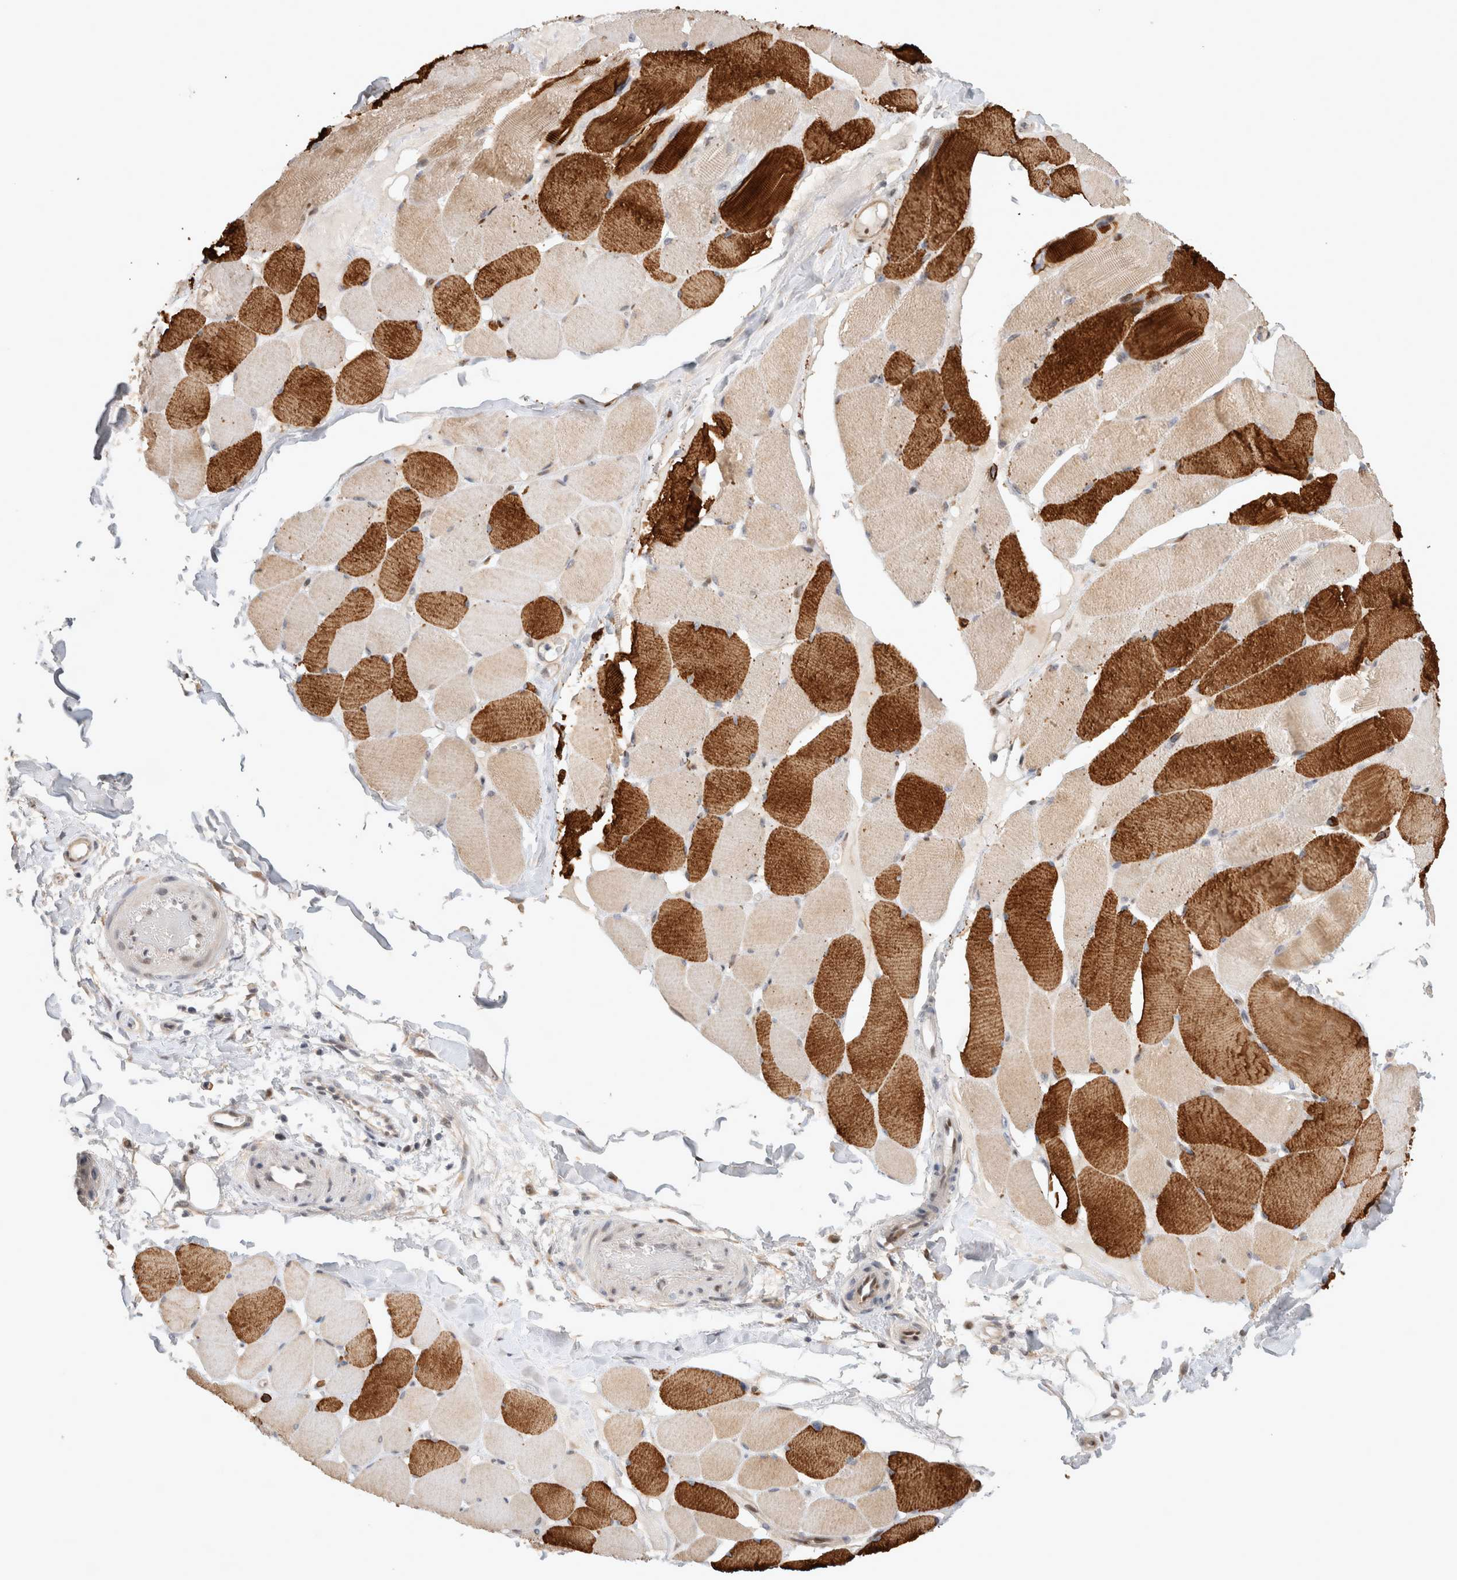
{"staining": {"intensity": "strong", "quantity": "25%-75%", "location": "cytoplasmic/membranous"}, "tissue": "skeletal muscle", "cell_type": "Myocytes", "image_type": "normal", "snomed": [{"axis": "morphology", "description": "Normal tissue, NOS"}, {"axis": "topography", "description": "Skin"}, {"axis": "topography", "description": "Skeletal muscle"}], "caption": "DAB (3,3'-diaminobenzidine) immunohistochemical staining of unremarkable human skeletal muscle exhibits strong cytoplasmic/membranous protein expression in approximately 25%-75% of myocytes.", "gene": "TCF4", "patient": {"sex": "male", "age": 83}}